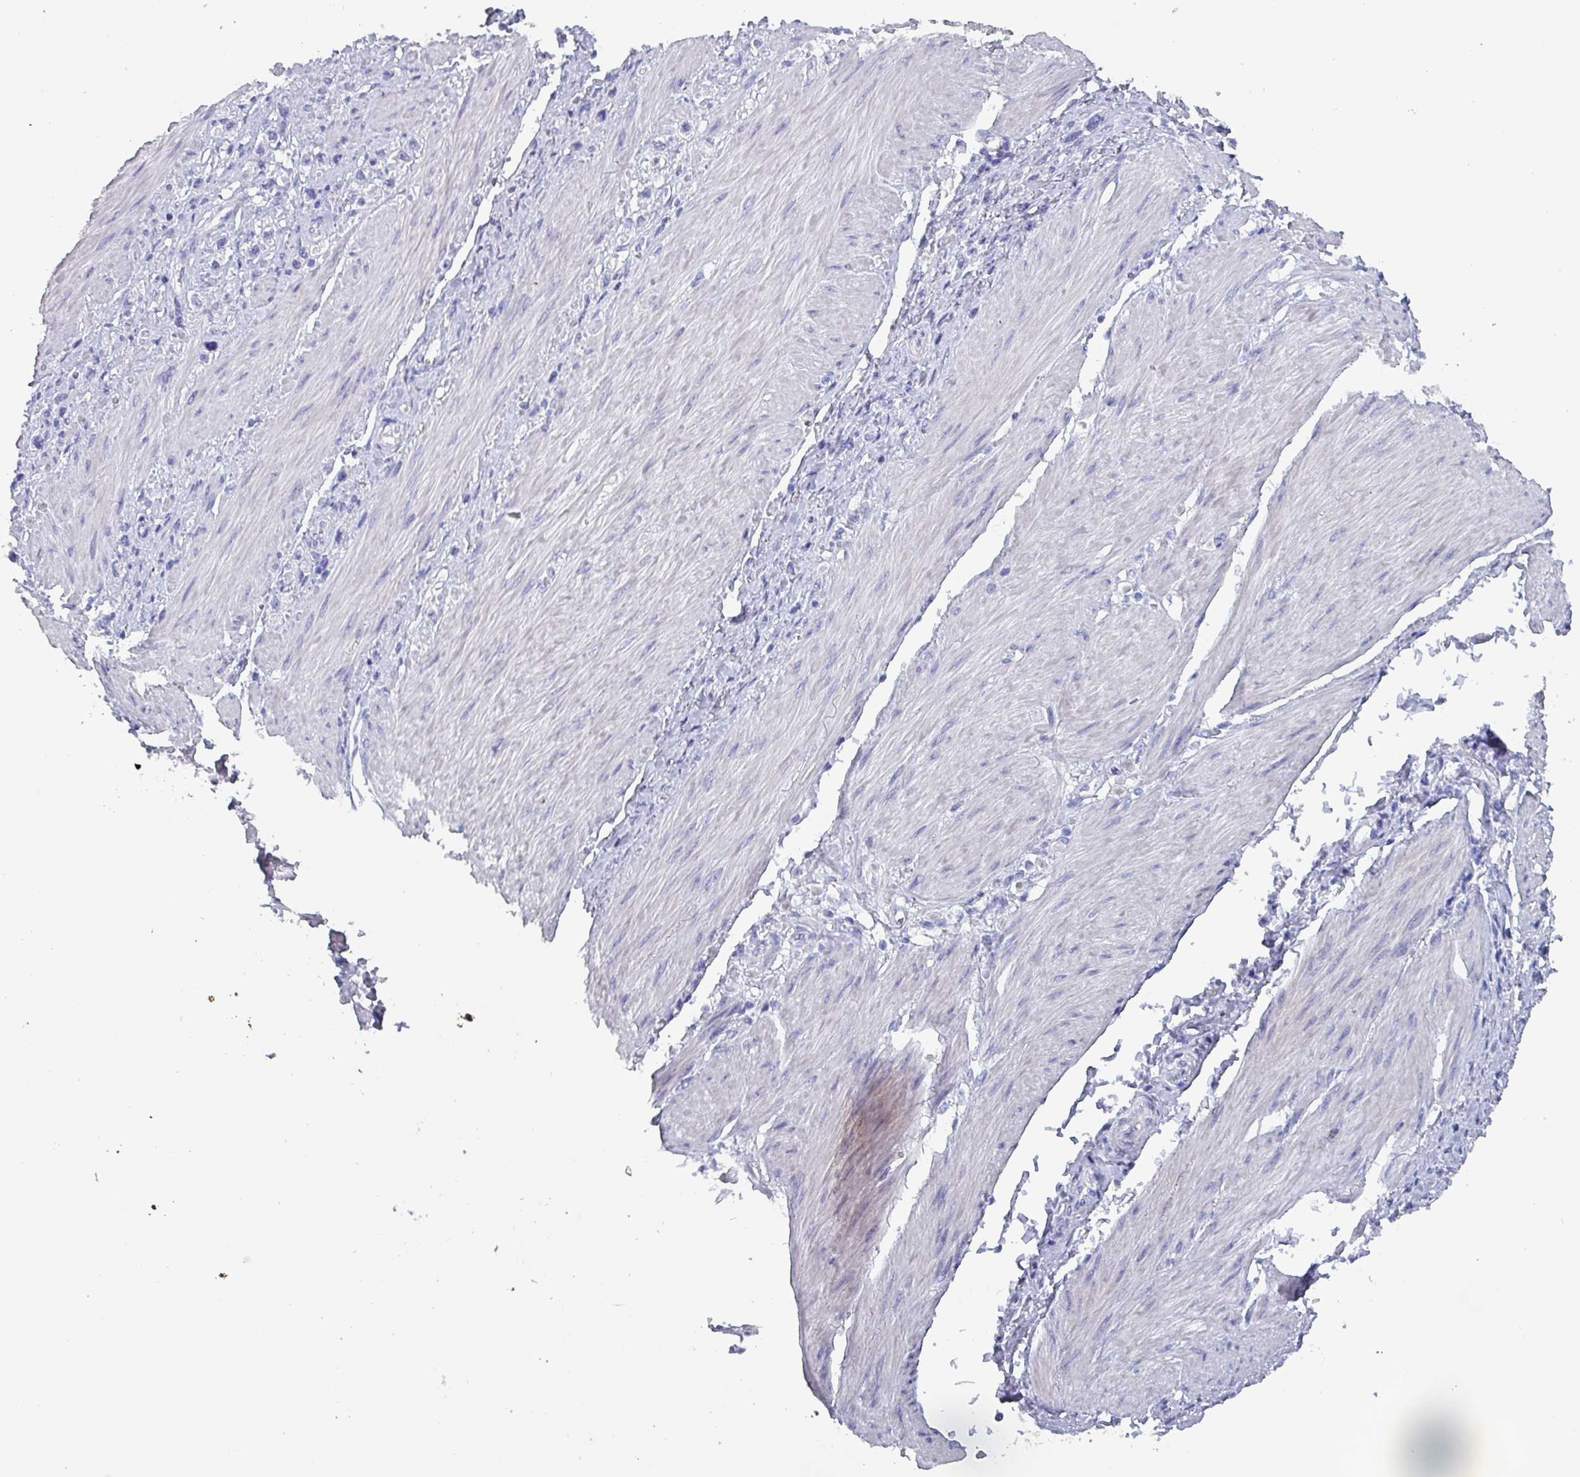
{"staining": {"intensity": "negative", "quantity": "none", "location": "none"}, "tissue": "stomach cancer", "cell_type": "Tumor cells", "image_type": "cancer", "snomed": [{"axis": "morphology", "description": "Adenocarcinoma, NOS"}, {"axis": "topography", "description": "Stomach"}], "caption": "The image demonstrates no significant expression in tumor cells of adenocarcinoma (stomach). The staining was performed using DAB to visualize the protein expression in brown, while the nuclei were stained in blue with hematoxylin (Magnification: 20x).", "gene": "INS-IGF2", "patient": {"sex": "female", "age": 65}}